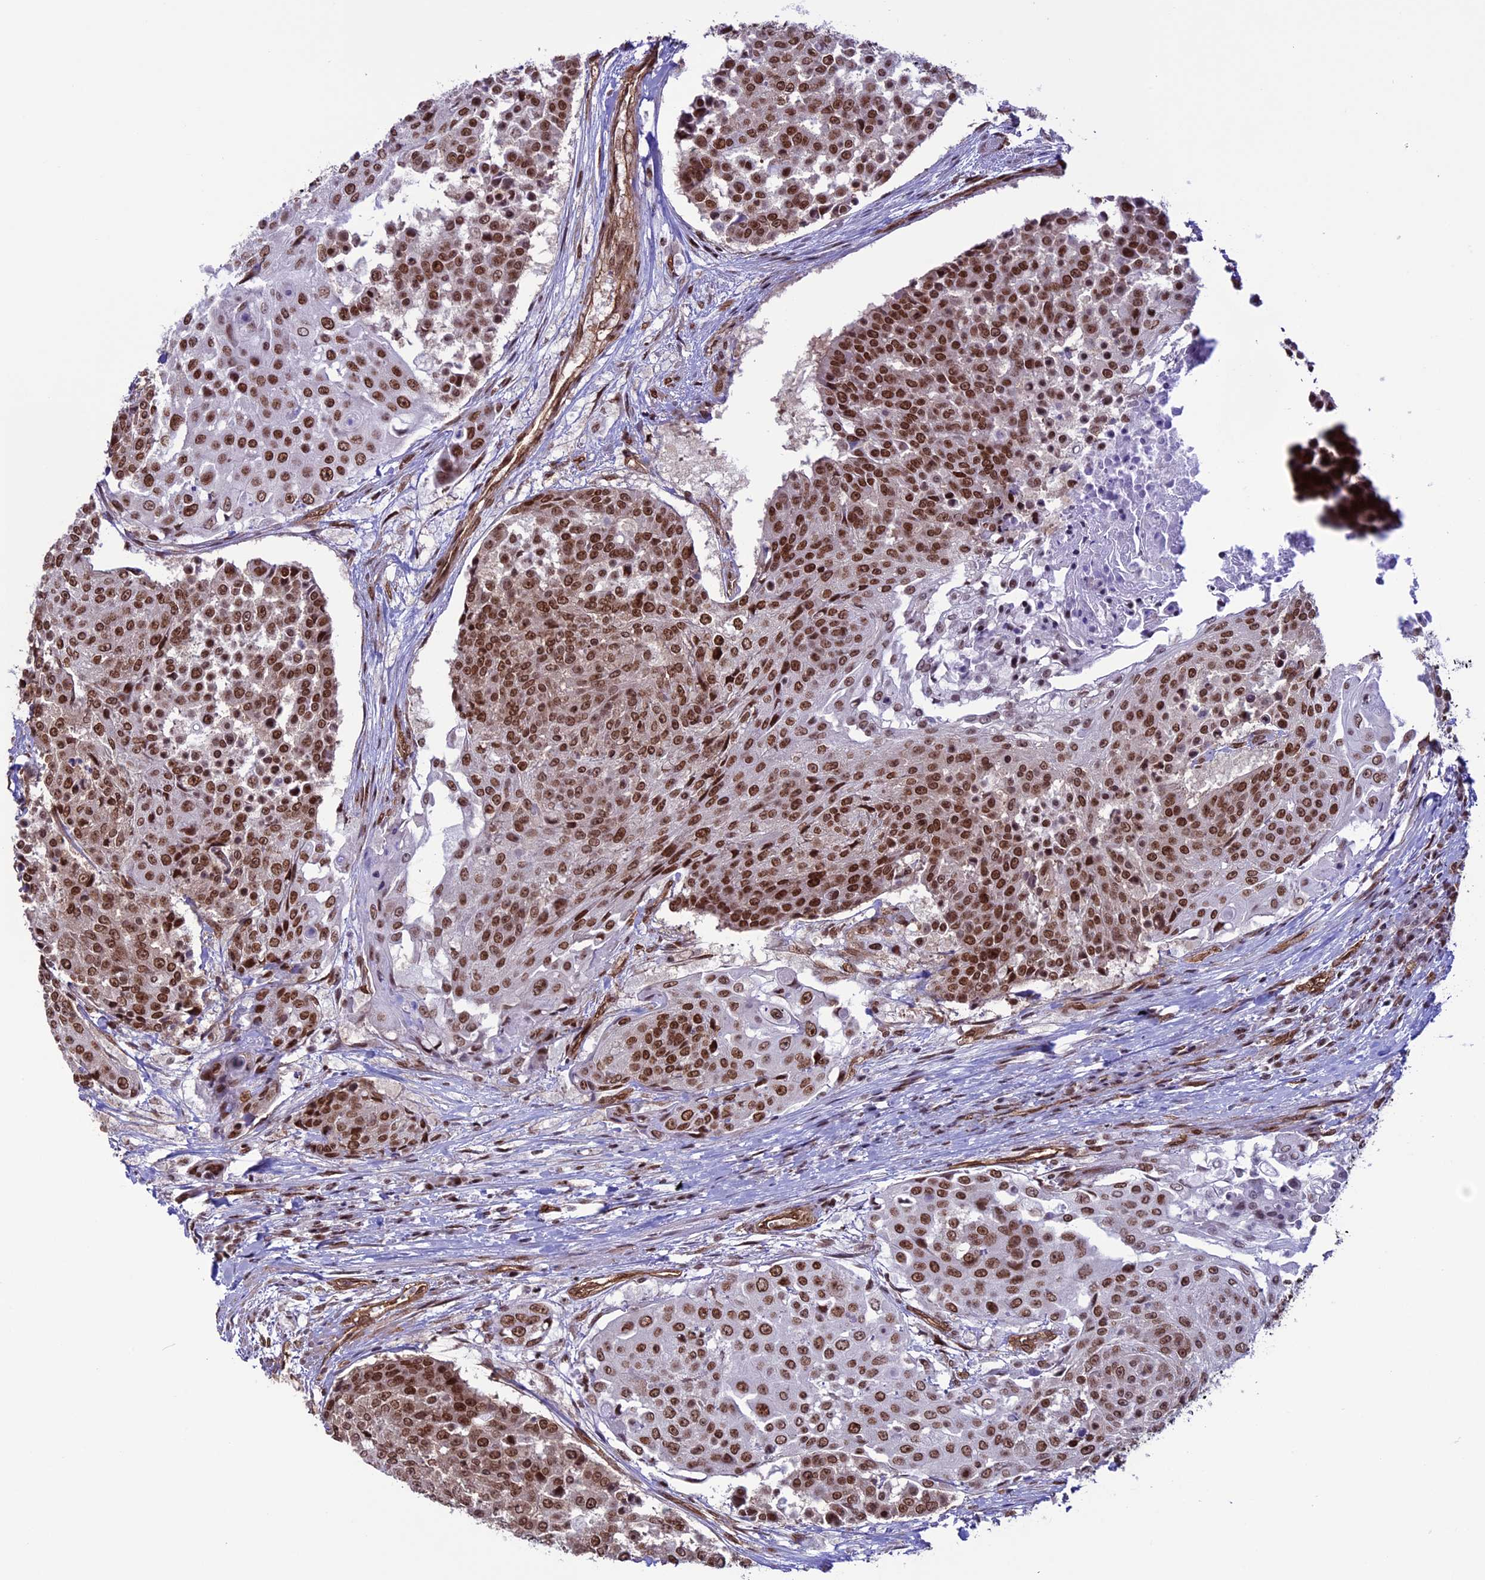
{"staining": {"intensity": "moderate", "quantity": ">75%", "location": "nuclear"}, "tissue": "urothelial cancer", "cell_type": "Tumor cells", "image_type": "cancer", "snomed": [{"axis": "morphology", "description": "Urothelial carcinoma, High grade"}, {"axis": "topography", "description": "Urinary bladder"}], "caption": "Urothelial cancer stained with a protein marker reveals moderate staining in tumor cells.", "gene": "MPHOSPH8", "patient": {"sex": "female", "age": 63}}